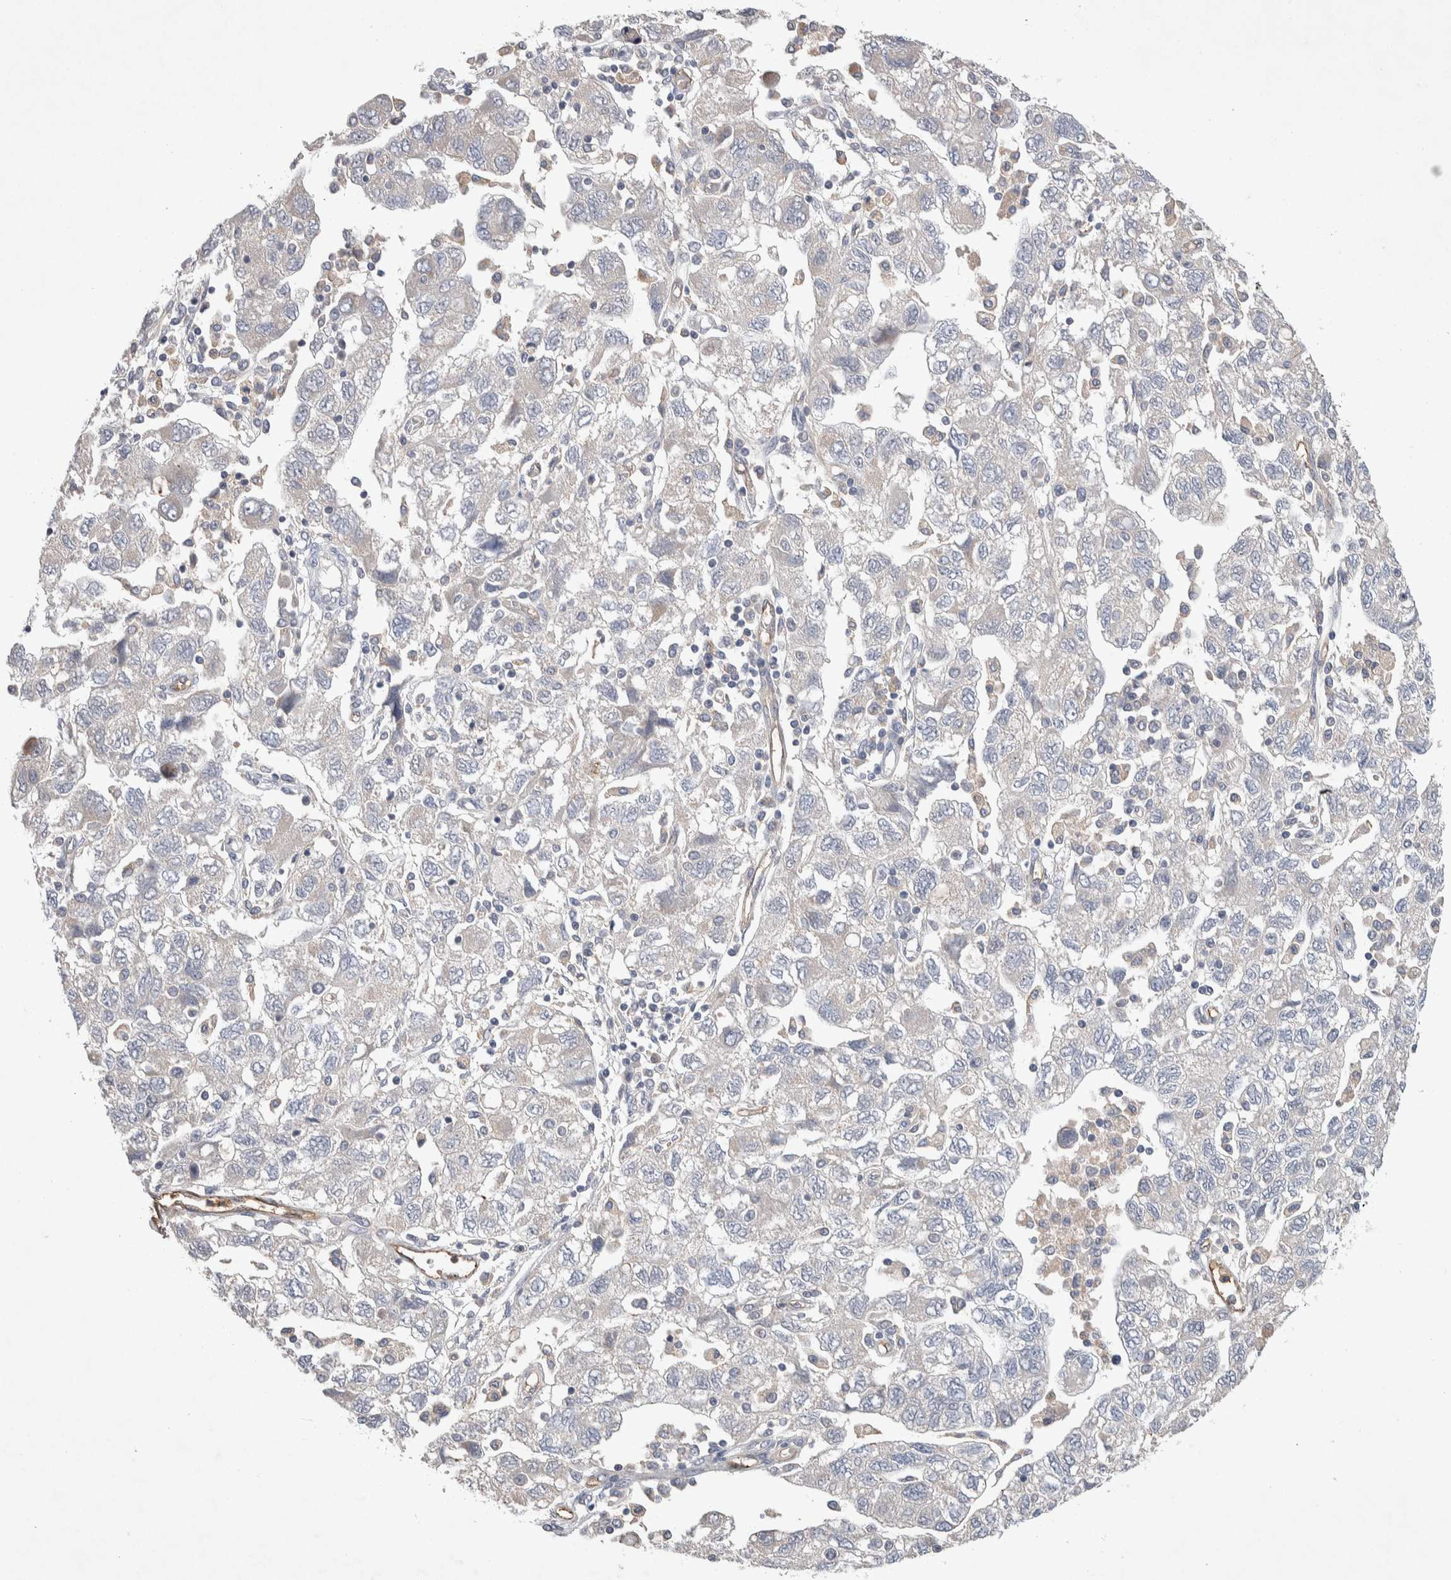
{"staining": {"intensity": "negative", "quantity": "none", "location": "none"}, "tissue": "ovarian cancer", "cell_type": "Tumor cells", "image_type": "cancer", "snomed": [{"axis": "morphology", "description": "Carcinoma, NOS"}, {"axis": "morphology", "description": "Cystadenocarcinoma, serous, NOS"}, {"axis": "topography", "description": "Ovary"}], "caption": "A photomicrograph of ovarian carcinoma stained for a protein shows no brown staining in tumor cells.", "gene": "CEP131", "patient": {"sex": "female", "age": 69}}